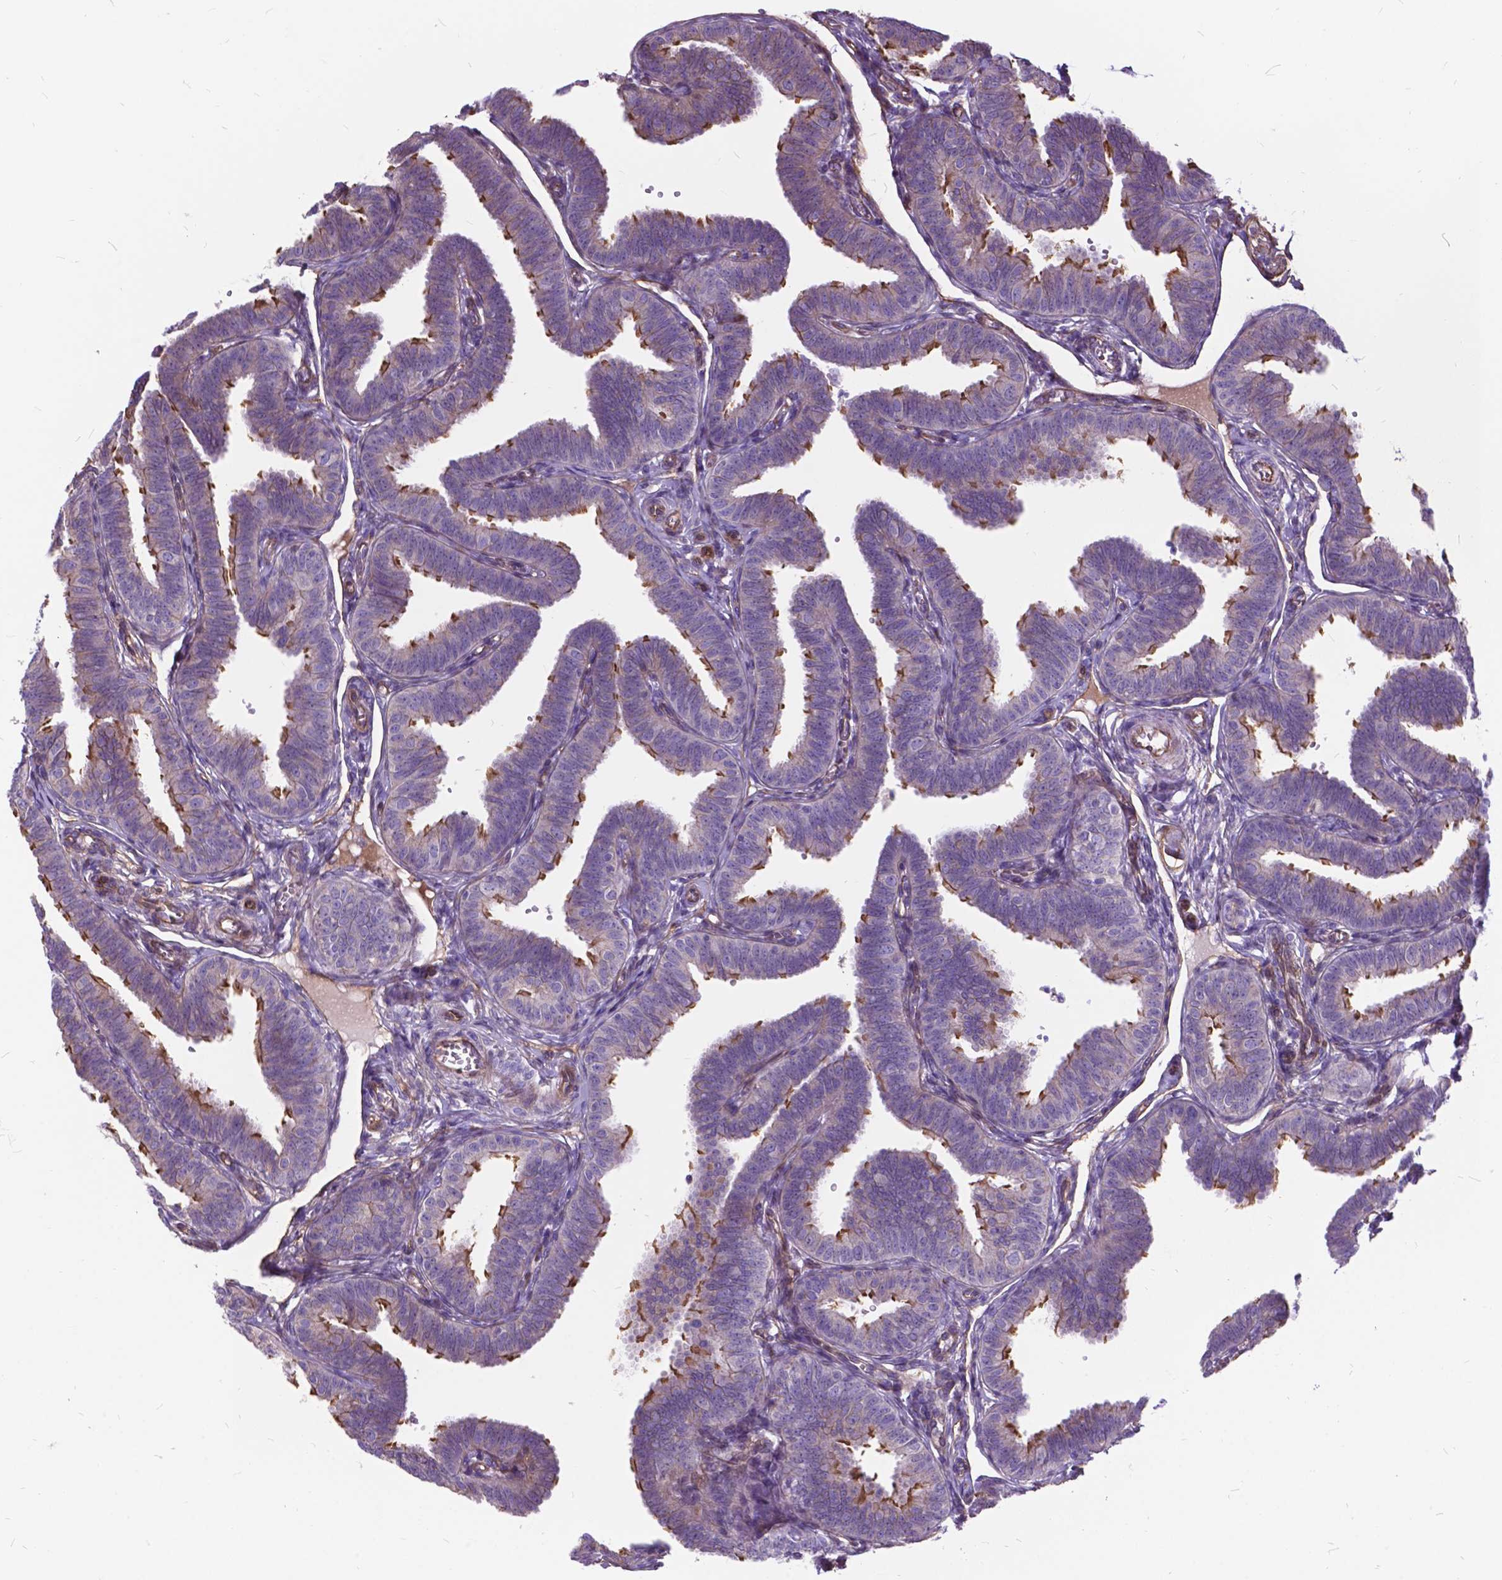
{"staining": {"intensity": "moderate", "quantity": "25%-75%", "location": "cytoplasmic/membranous"}, "tissue": "fallopian tube", "cell_type": "Glandular cells", "image_type": "normal", "snomed": [{"axis": "morphology", "description": "Normal tissue, NOS"}, {"axis": "topography", "description": "Fallopian tube"}], "caption": "IHC staining of normal fallopian tube, which exhibits medium levels of moderate cytoplasmic/membranous expression in approximately 25%-75% of glandular cells indicating moderate cytoplasmic/membranous protein expression. The staining was performed using DAB (3,3'-diaminobenzidine) (brown) for protein detection and nuclei were counterstained in hematoxylin (blue).", "gene": "FLT4", "patient": {"sex": "female", "age": 25}}